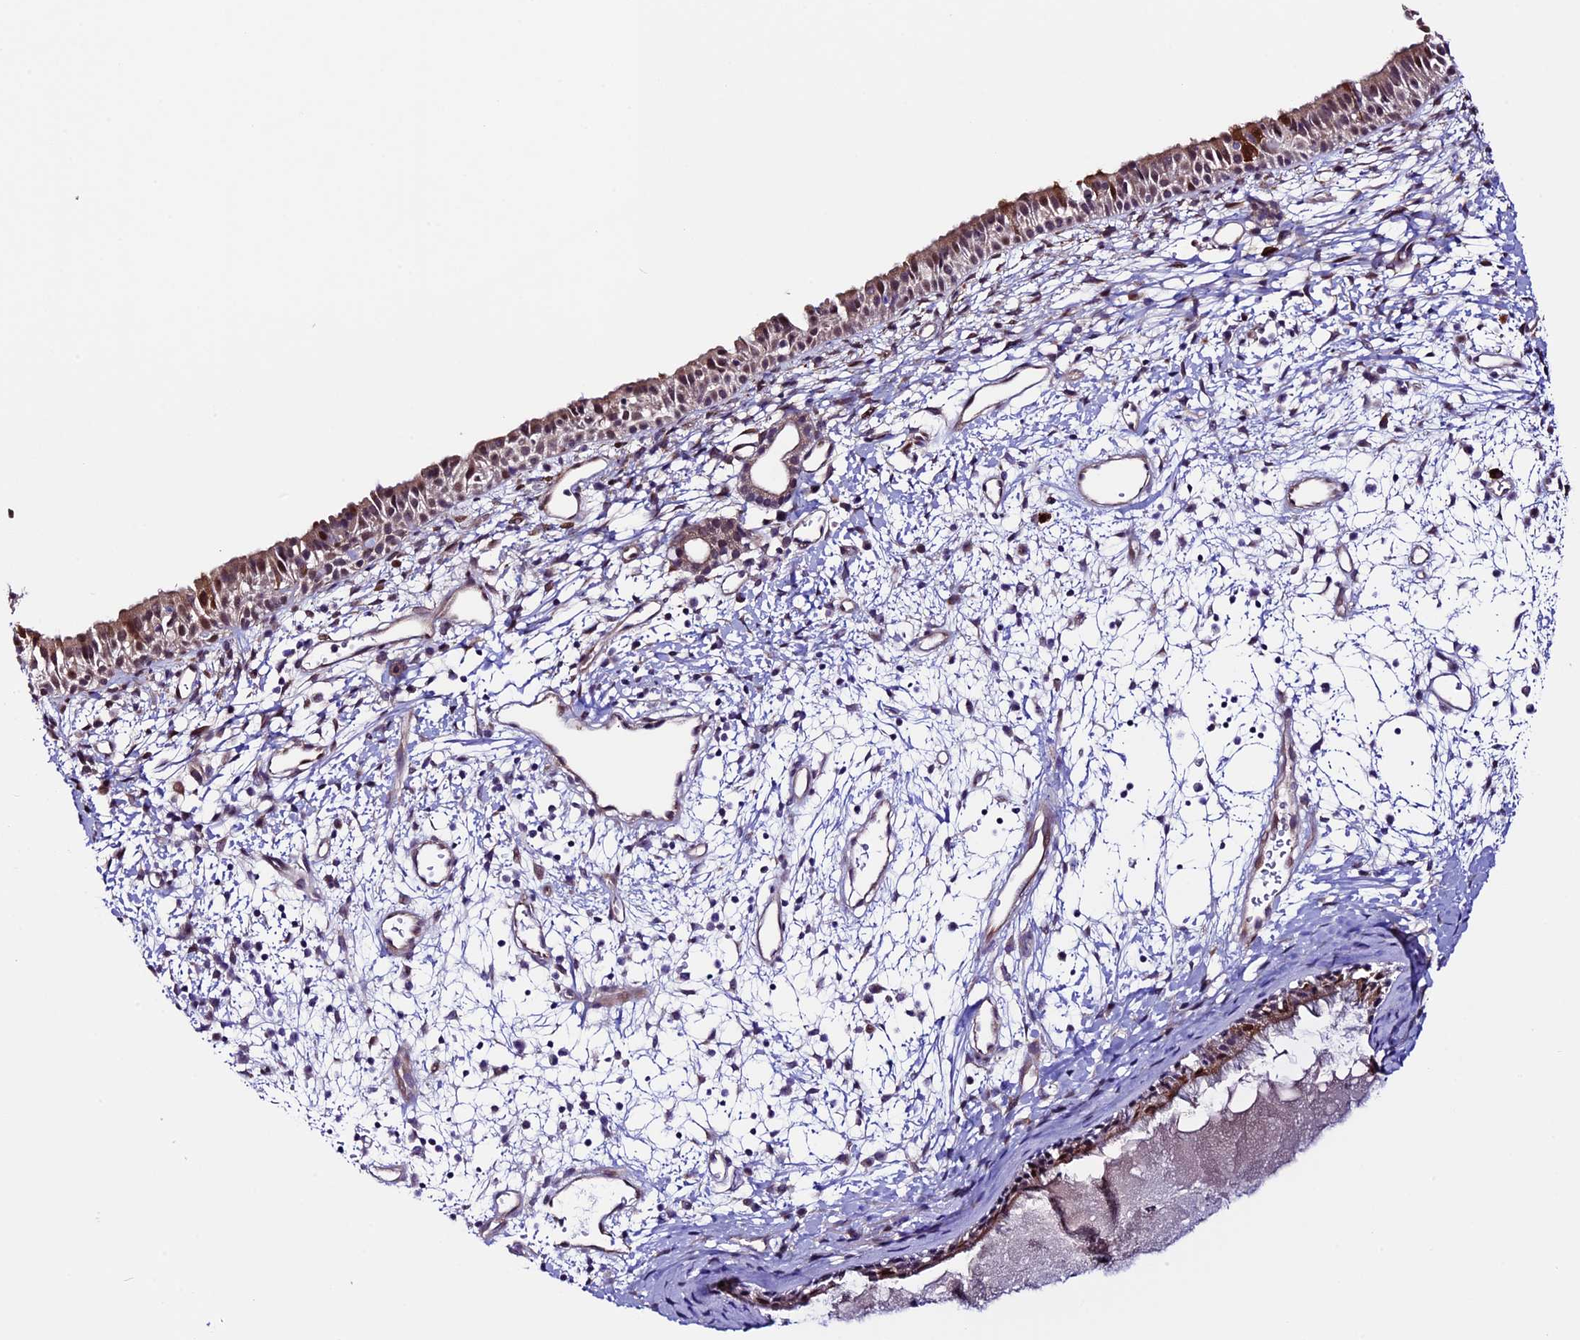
{"staining": {"intensity": "moderate", "quantity": "25%-75%", "location": "cytoplasmic/membranous,nuclear"}, "tissue": "nasopharynx", "cell_type": "Respiratory epithelial cells", "image_type": "normal", "snomed": [{"axis": "morphology", "description": "Normal tissue, NOS"}, {"axis": "topography", "description": "Nasopharynx"}], "caption": "Immunohistochemical staining of benign nasopharynx displays 25%-75% levels of moderate cytoplasmic/membranous,nuclear protein expression in approximately 25%-75% of respiratory epithelial cells.", "gene": "TMEM171", "patient": {"sex": "male", "age": 22}}